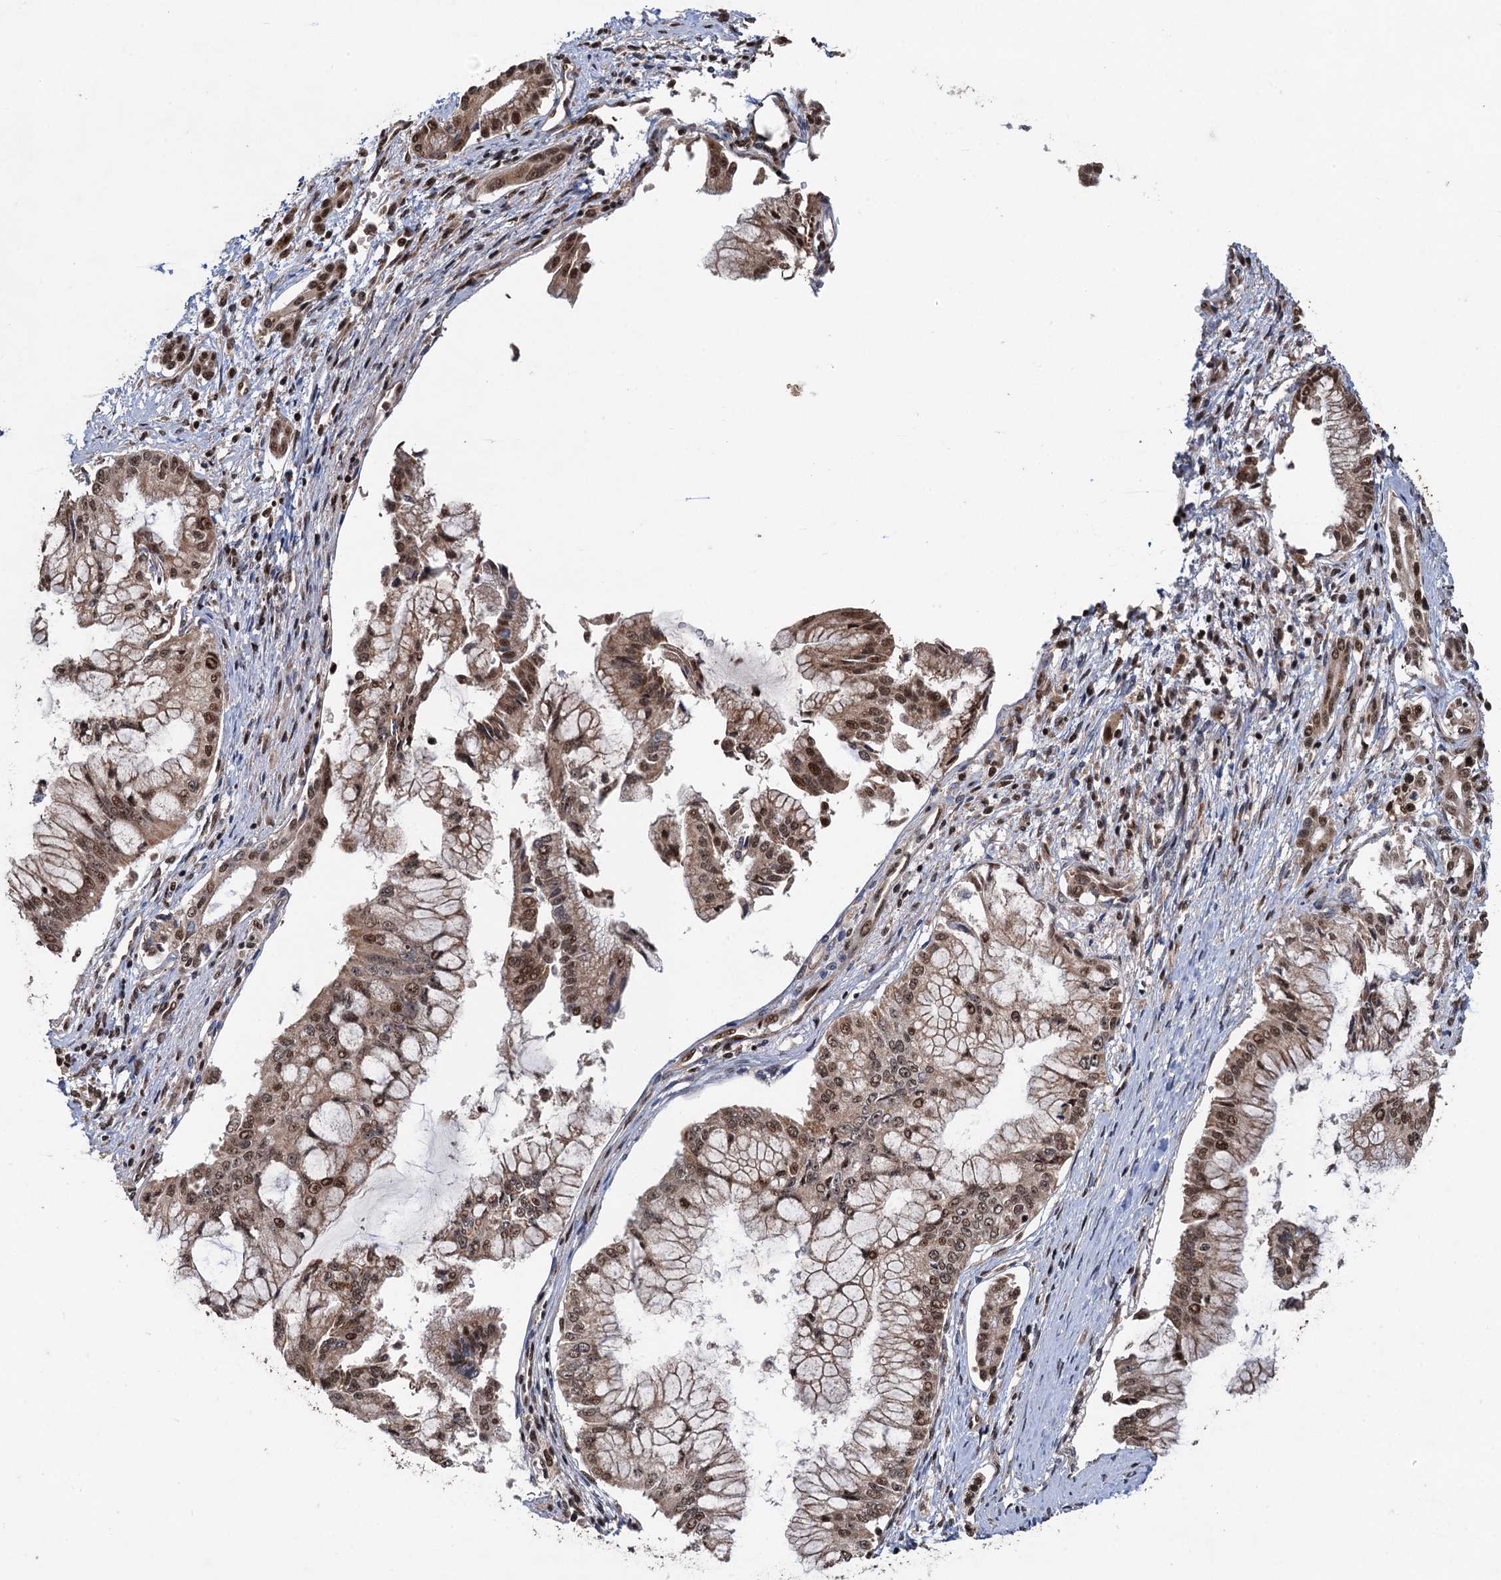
{"staining": {"intensity": "moderate", "quantity": ">75%", "location": "nuclear"}, "tissue": "pancreatic cancer", "cell_type": "Tumor cells", "image_type": "cancer", "snomed": [{"axis": "morphology", "description": "Adenocarcinoma, NOS"}, {"axis": "topography", "description": "Pancreas"}], "caption": "Immunohistochemistry micrograph of neoplastic tissue: human pancreatic adenocarcinoma stained using IHC shows medium levels of moderate protein expression localized specifically in the nuclear of tumor cells, appearing as a nuclear brown color.", "gene": "REP15", "patient": {"sex": "male", "age": 46}}